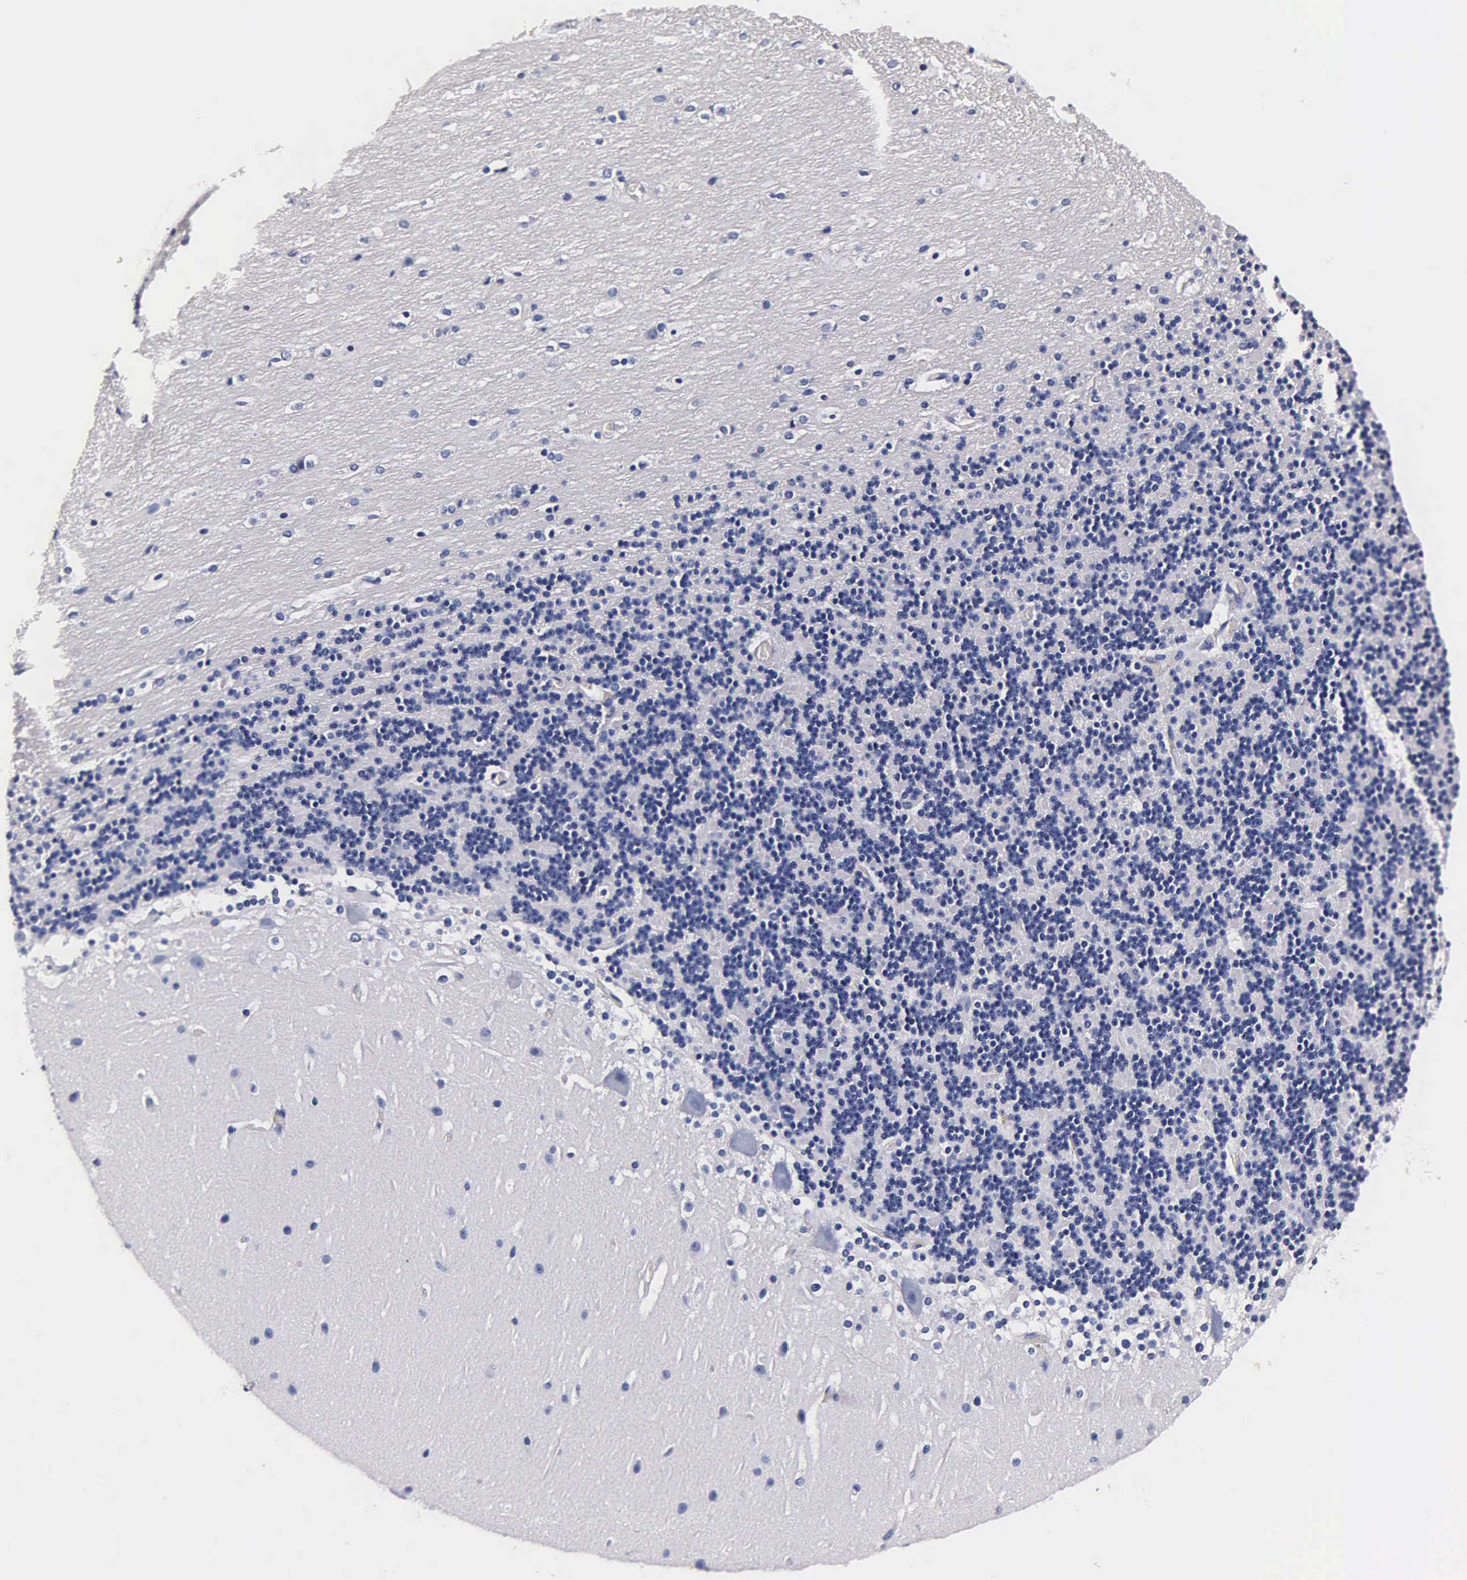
{"staining": {"intensity": "negative", "quantity": "none", "location": "none"}, "tissue": "cerebellum", "cell_type": "Cells in granular layer", "image_type": "normal", "snomed": [{"axis": "morphology", "description": "Normal tissue, NOS"}, {"axis": "topography", "description": "Cerebellum"}], "caption": "Immunohistochemistry image of benign cerebellum stained for a protein (brown), which reveals no expression in cells in granular layer.", "gene": "INS", "patient": {"sex": "female", "age": 19}}